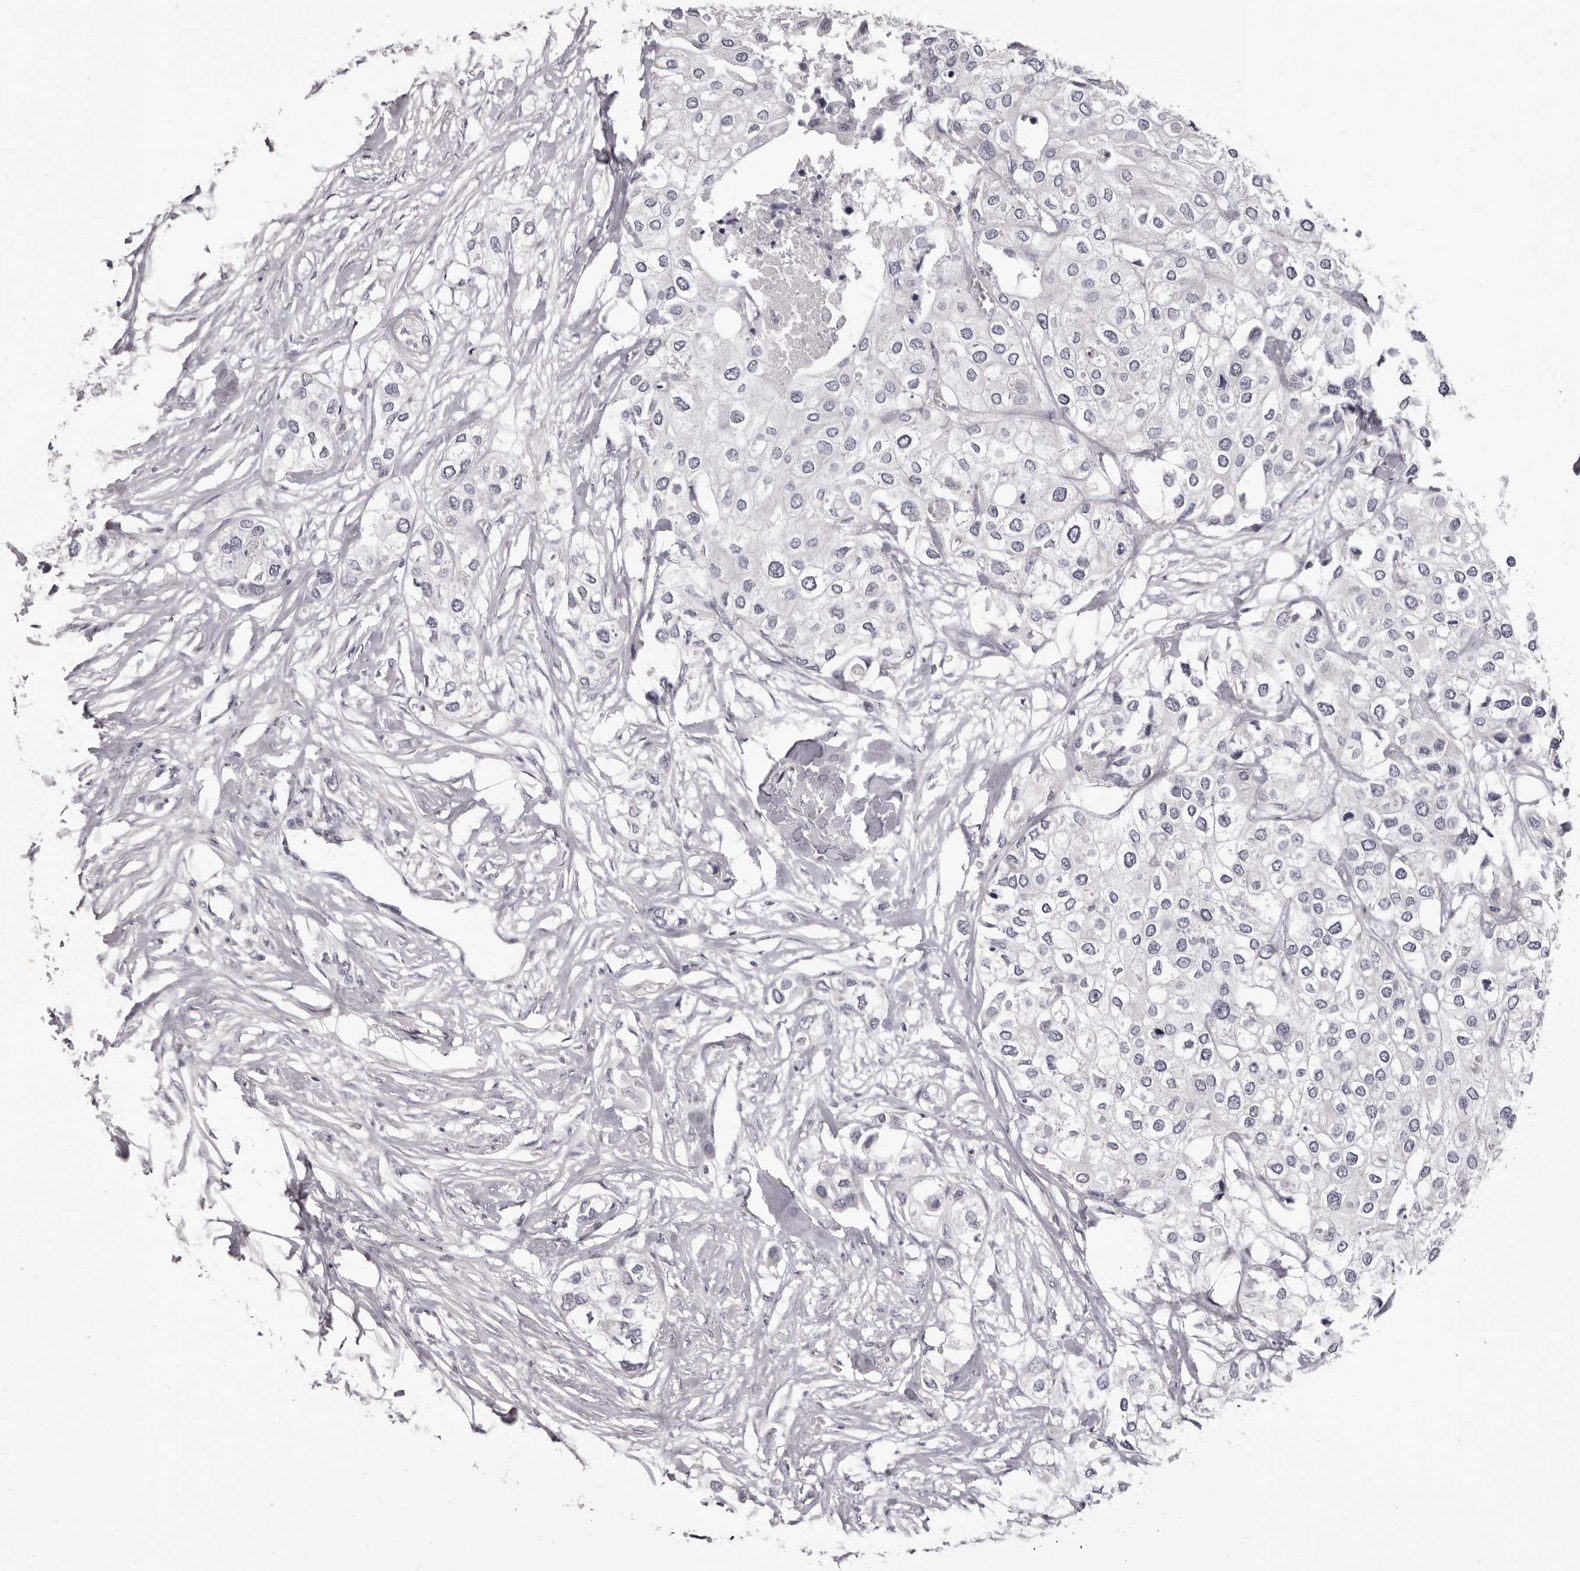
{"staining": {"intensity": "negative", "quantity": "none", "location": "none"}, "tissue": "urothelial cancer", "cell_type": "Tumor cells", "image_type": "cancer", "snomed": [{"axis": "morphology", "description": "Urothelial carcinoma, High grade"}, {"axis": "topography", "description": "Urinary bladder"}], "caption": "A micrograph of urothelial carcinoma (high-grade) stained for a protein demonstrates no brown staining in tumor cells. Brightfield microscopy of immunohistochemistry (IHC) stained with DAB (brown) and hematoxylin (blue), captured at high magnification.", "gene": "PRMT2", "patient": {"sex": "male", "age": 64}}